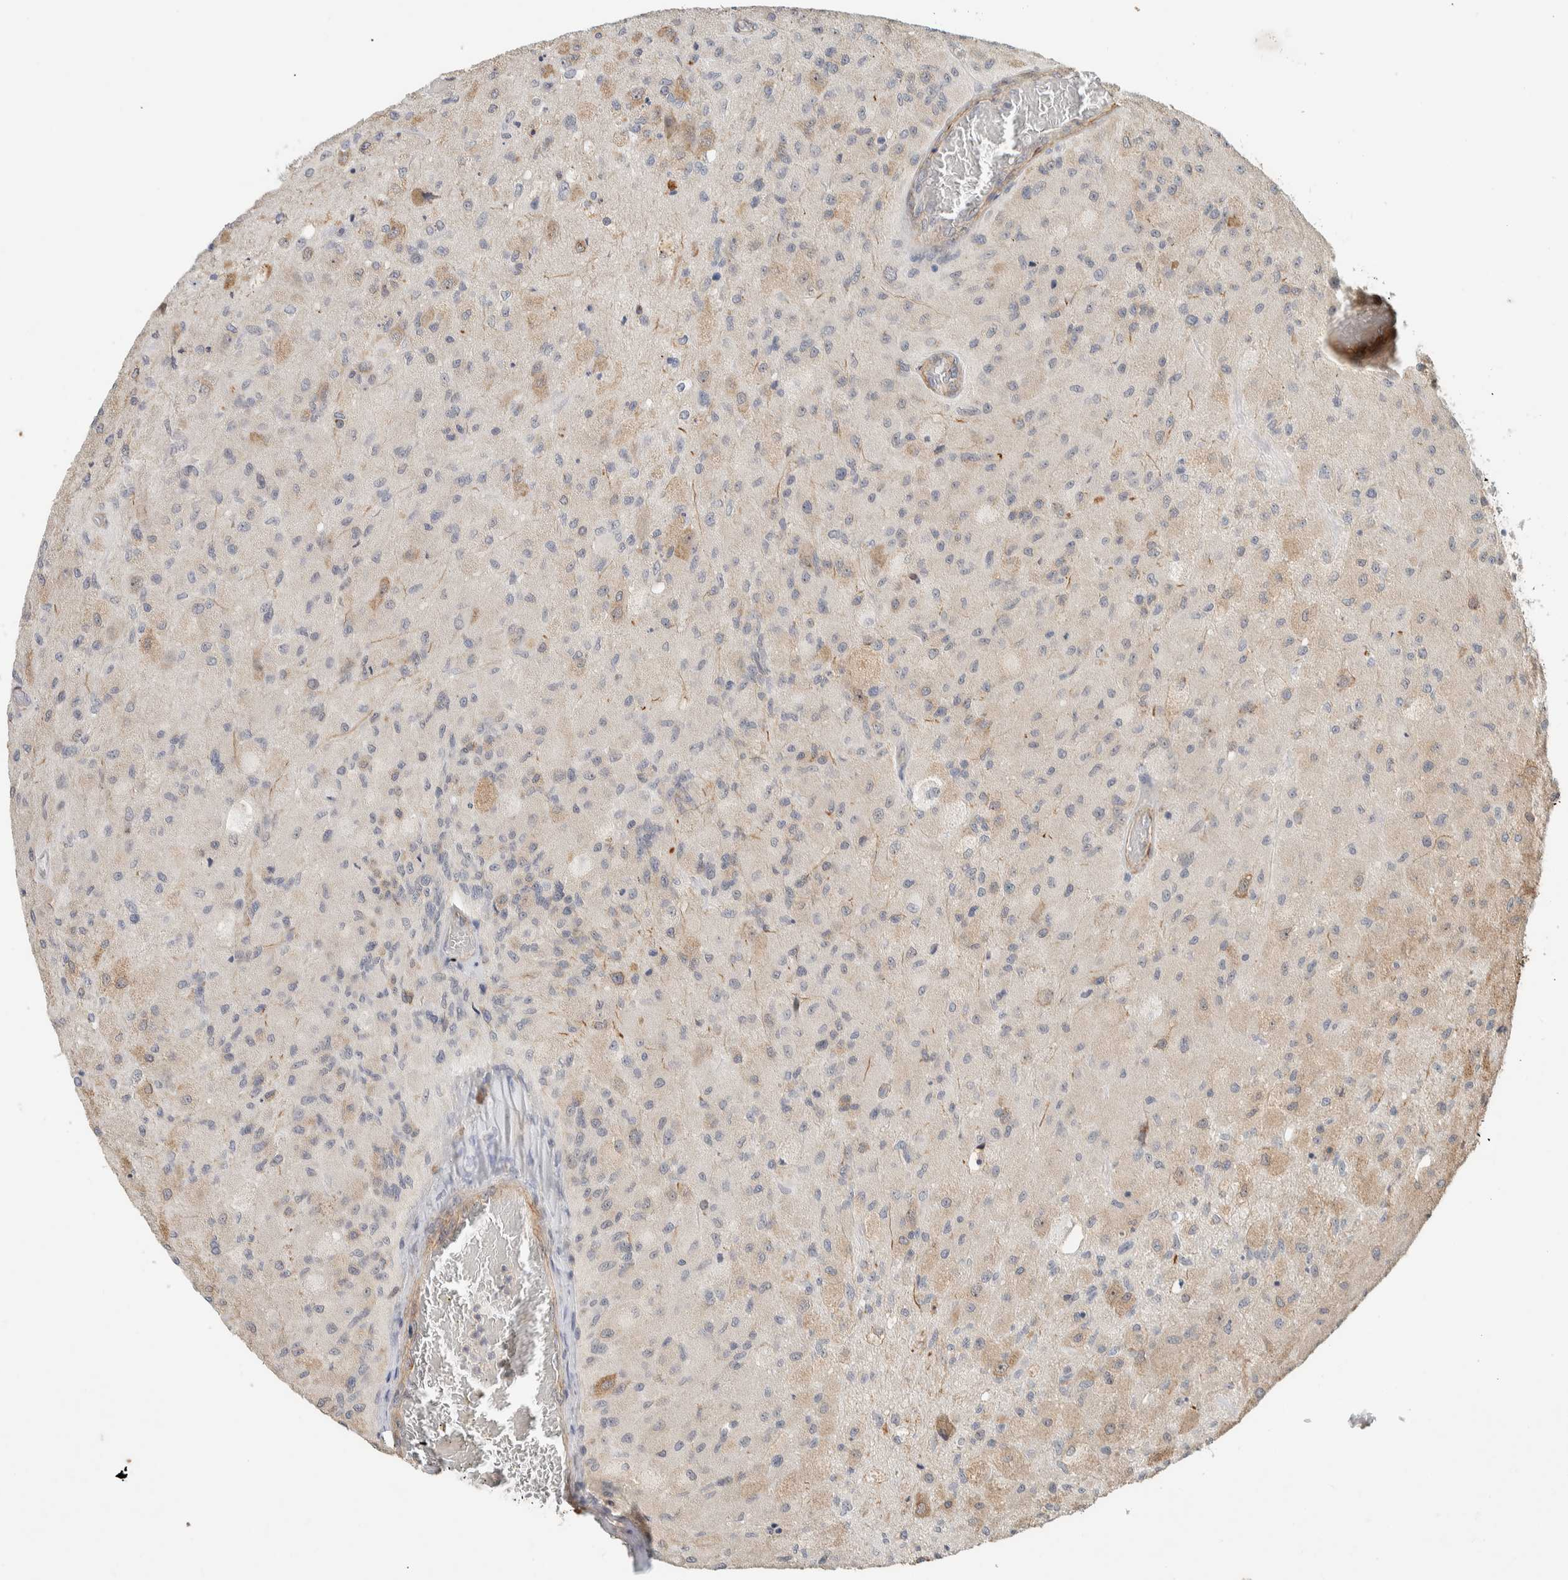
{"staining": {"intensity": "weak", "quantity": "<25%", "location": "cytoplasmic/membranous"}, "tissue": "glioma", "cell_type": "Tumor cells", "image_type": "cancer", "snomed": [{"axis": "morphology", "description": "Normal tissue, NOS"}, {"axis": "morphology", "description": "Glioma, malignant, High grade"}, {"axis": "topography", "description": "Cerebral cortex"}], "caption": "High power microscopy photomicrograph of an immunohistochemistry (IHC) micrograph of malignant high-grade glioma, revealing no significant staining in tumor cells.", "gene": "KLHL40", "patient": {"sex": "male", "age": 77}}